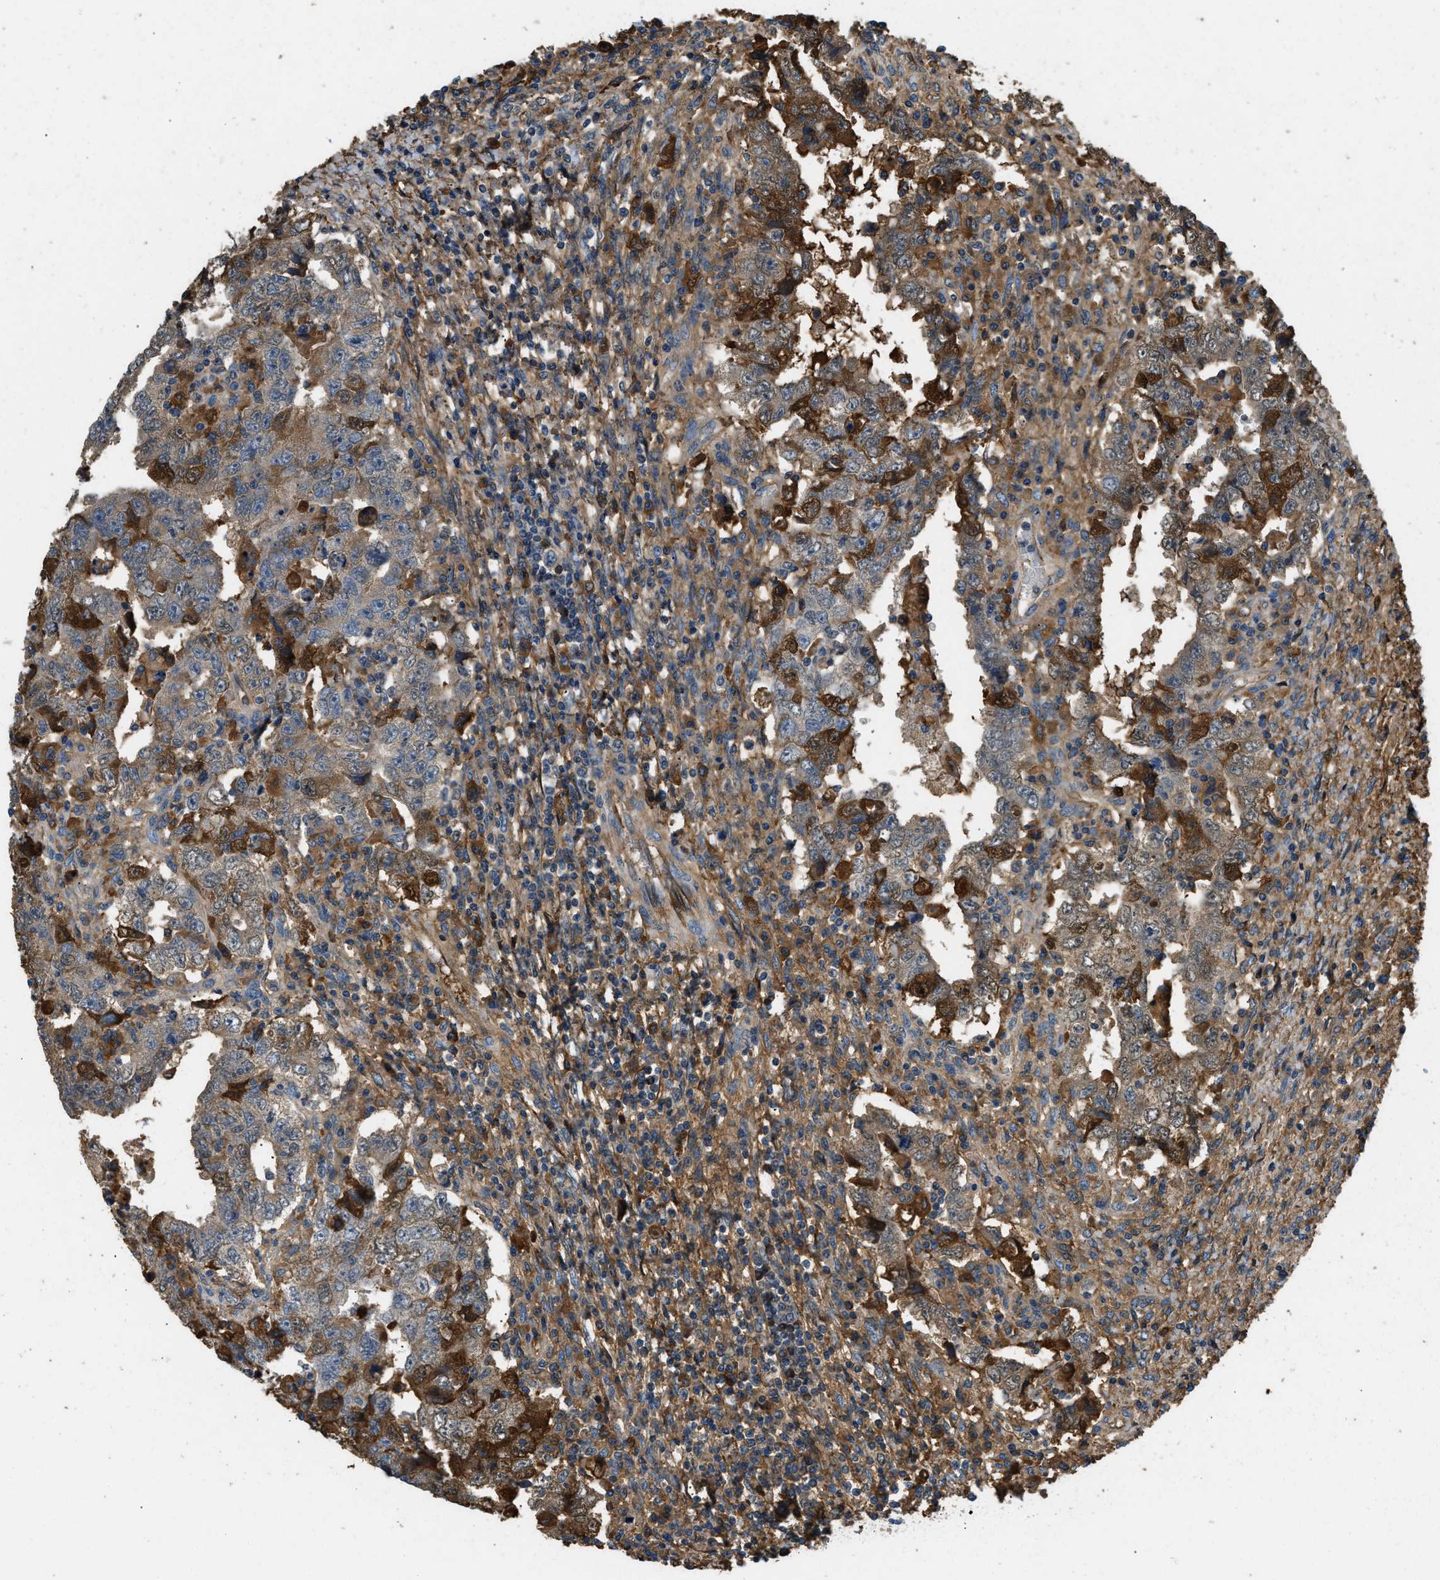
{"staining": {"intensity": "moderate", "quantity": "<25%", "location": "cytoplasmic/membranous"}, "tissue": "testis cancer", "cell_type": "Tumor cells", "image_type": "cancer", "snomed": [{"axis": "morphology", "description": "Carcinoma, Embryonal, NOS"}, {"axis": "topography", "description": "Testis"}], "caption": "Immunohistochemical staining of testis cancer reveals moderate cytoplasmic/membranous protein expression in approximately <25% of tumor cells.", "gene": "STC1", "patient": {"sex": "male", "age": 26}}